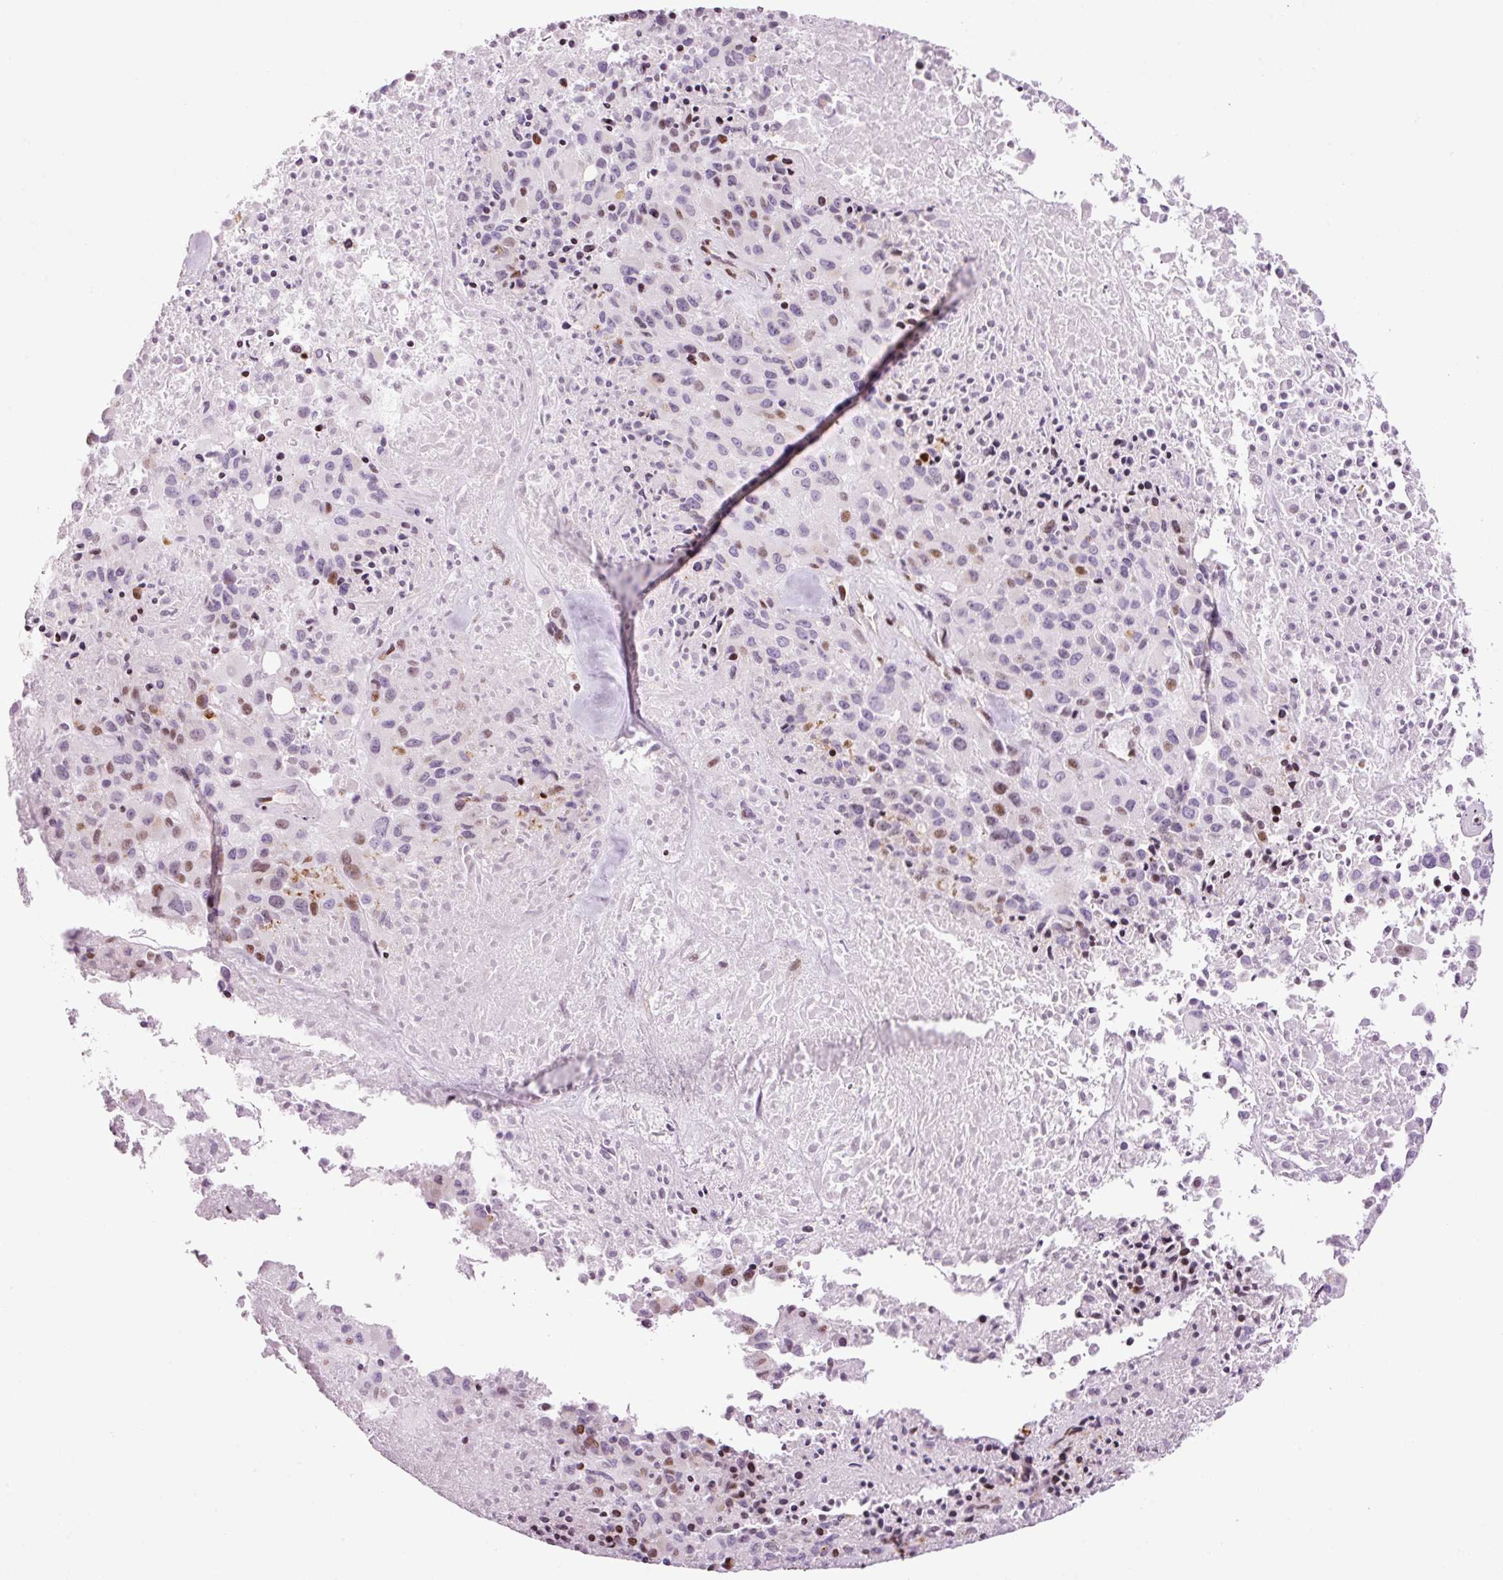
{"staining": {"intensity": "moderate", "quantity": "<25%", "location": "nuclear"}, "tissue": "melanoma", "cell_type": "Tumor cells", "image_type": "cancer", "snomed": [{"axis": "morphology", "description": "Malignant melanoma, Metastatic site"}, {"axis": "topography", "description": "Skin"}], "caption": "Protein staining of melanoma tissue reveals moderate nuclear positivity in approximately <25% of tumor cells.", "gene": "ANKRD20A1", "patient": {"sex": "female", "age": 81}}